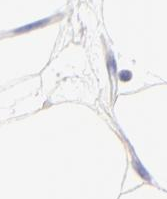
{"staining": {"intensity": "negative", "quantity": "none", "location": "none"}, "tissue": "adipose tissue", "cell_type": "Adipocytes", "image_type": "normal", "snomed": [{"axis": "morphology", "description": "Normal tissue, NOS"}, {"axis": "morphology", "description": "Duct carcinoma"}, {"axis": "topography", "description": "Breast"}, {"axis": "topography", "description": "Adipose tissue"}], "caption": "A photomicrograph of human adipose tissue is negative for staining in adipocytes. (DAB (3,3'-diaminobenzidine) immunohistochemistry (IHC) visualized using brightfield microscopy, high magnification).", "gene": "ACTRT1", "patient": {"sex": "female", "age": 37}}